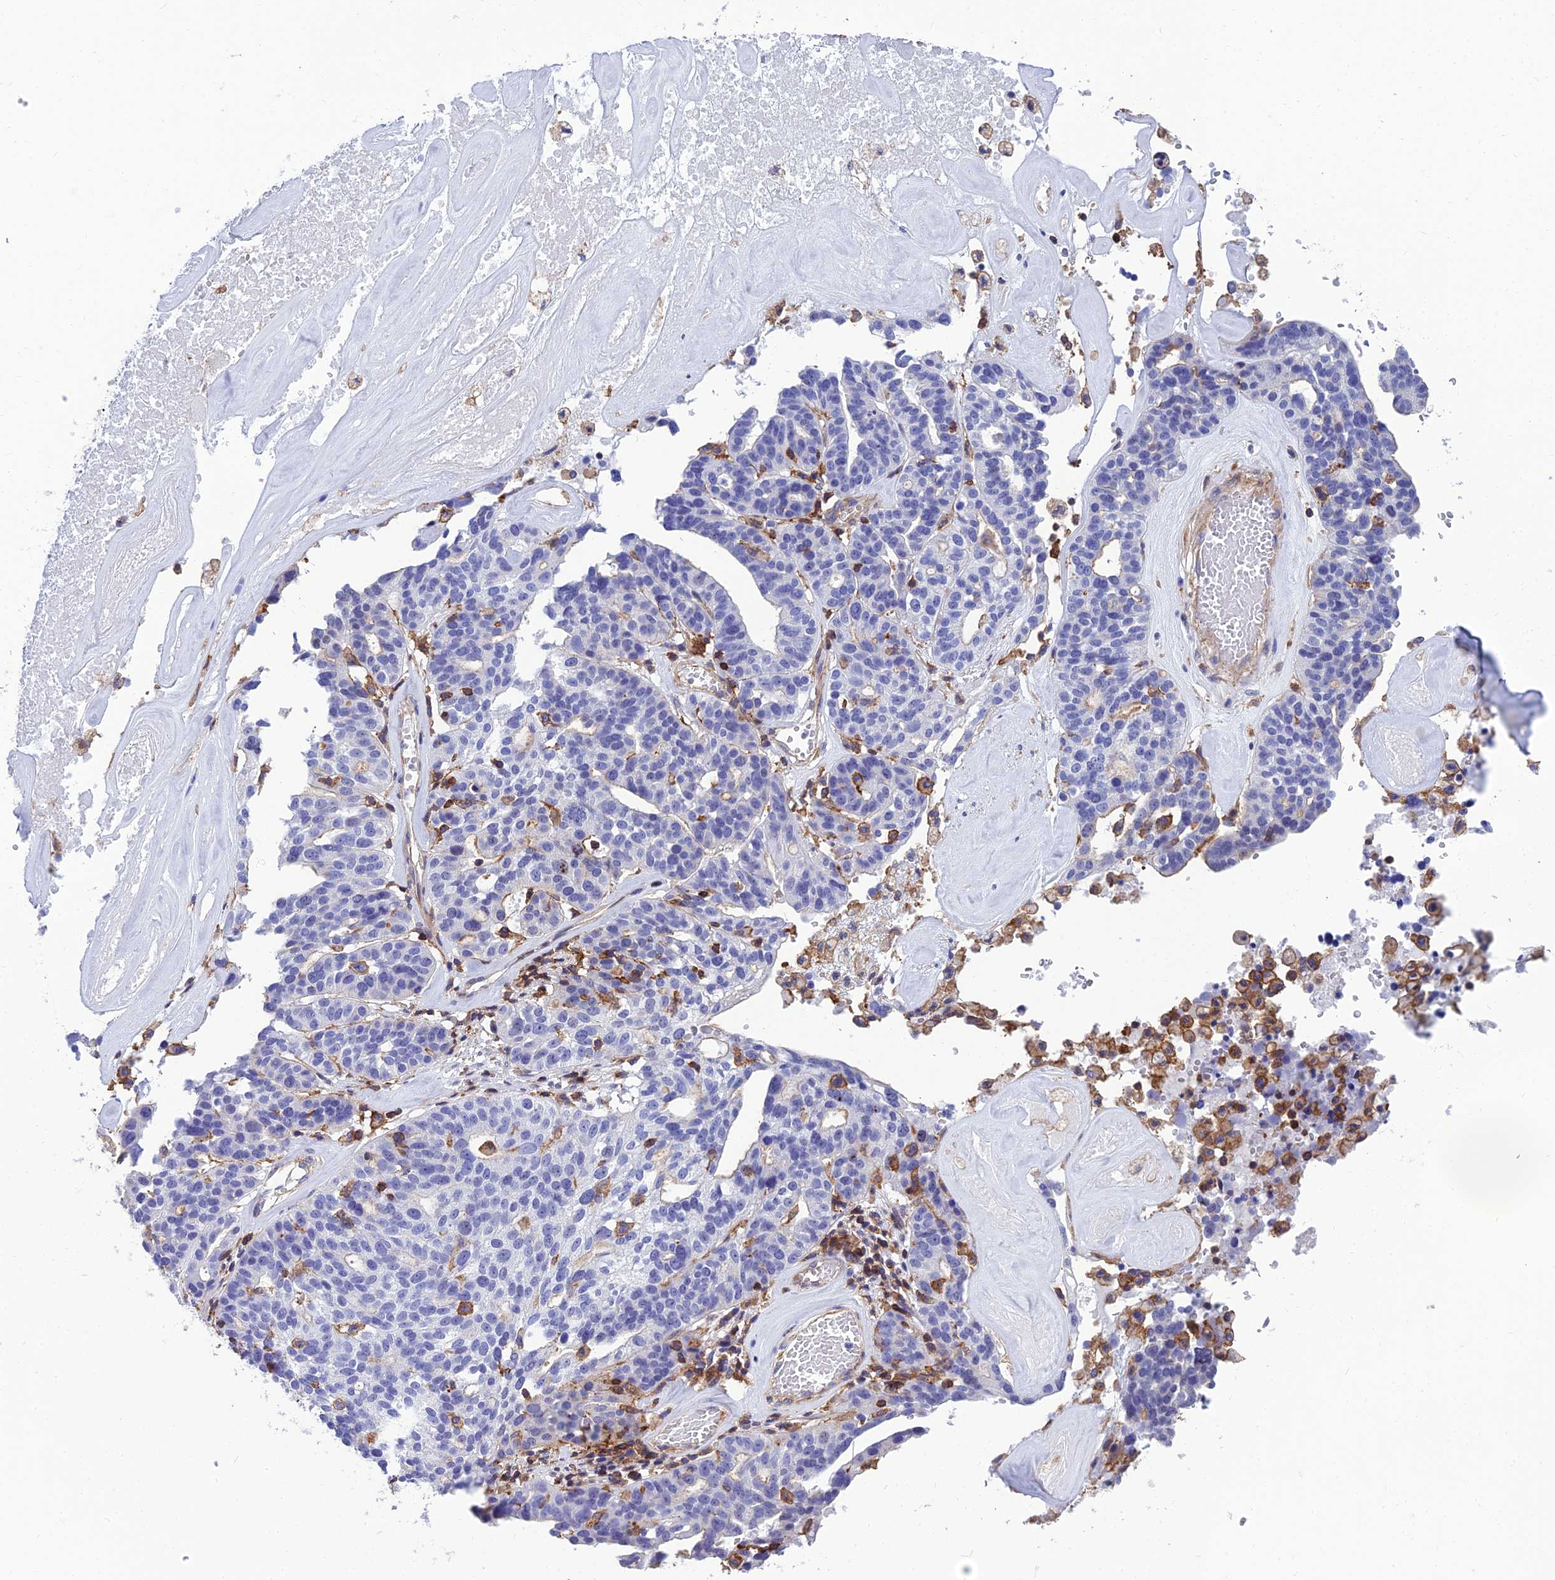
{"staining": {"intensity": "negative", "quantity": "none", "location": "none"}, "tissue": "ovarian cancer", "cell_type": "Tumor cells", "image_type": "cancer", "snomed": [{"axis": "morphology", "description": "Cystadenocarcinoma, serous, NOS"}, {"axis": "topography", "description": "Ovary"}], "caption": "High magnification brightfield microscopy of serous cystadenocarcinoma (ovarian) stained with DAB (3,3'-diaminobenzidine) (brown) and counterstained with hematoxylin (blue): tumor cells show no significant positivity.", "gene": "PPP1R18", "patient": {"sex": "female", "age": 59}}